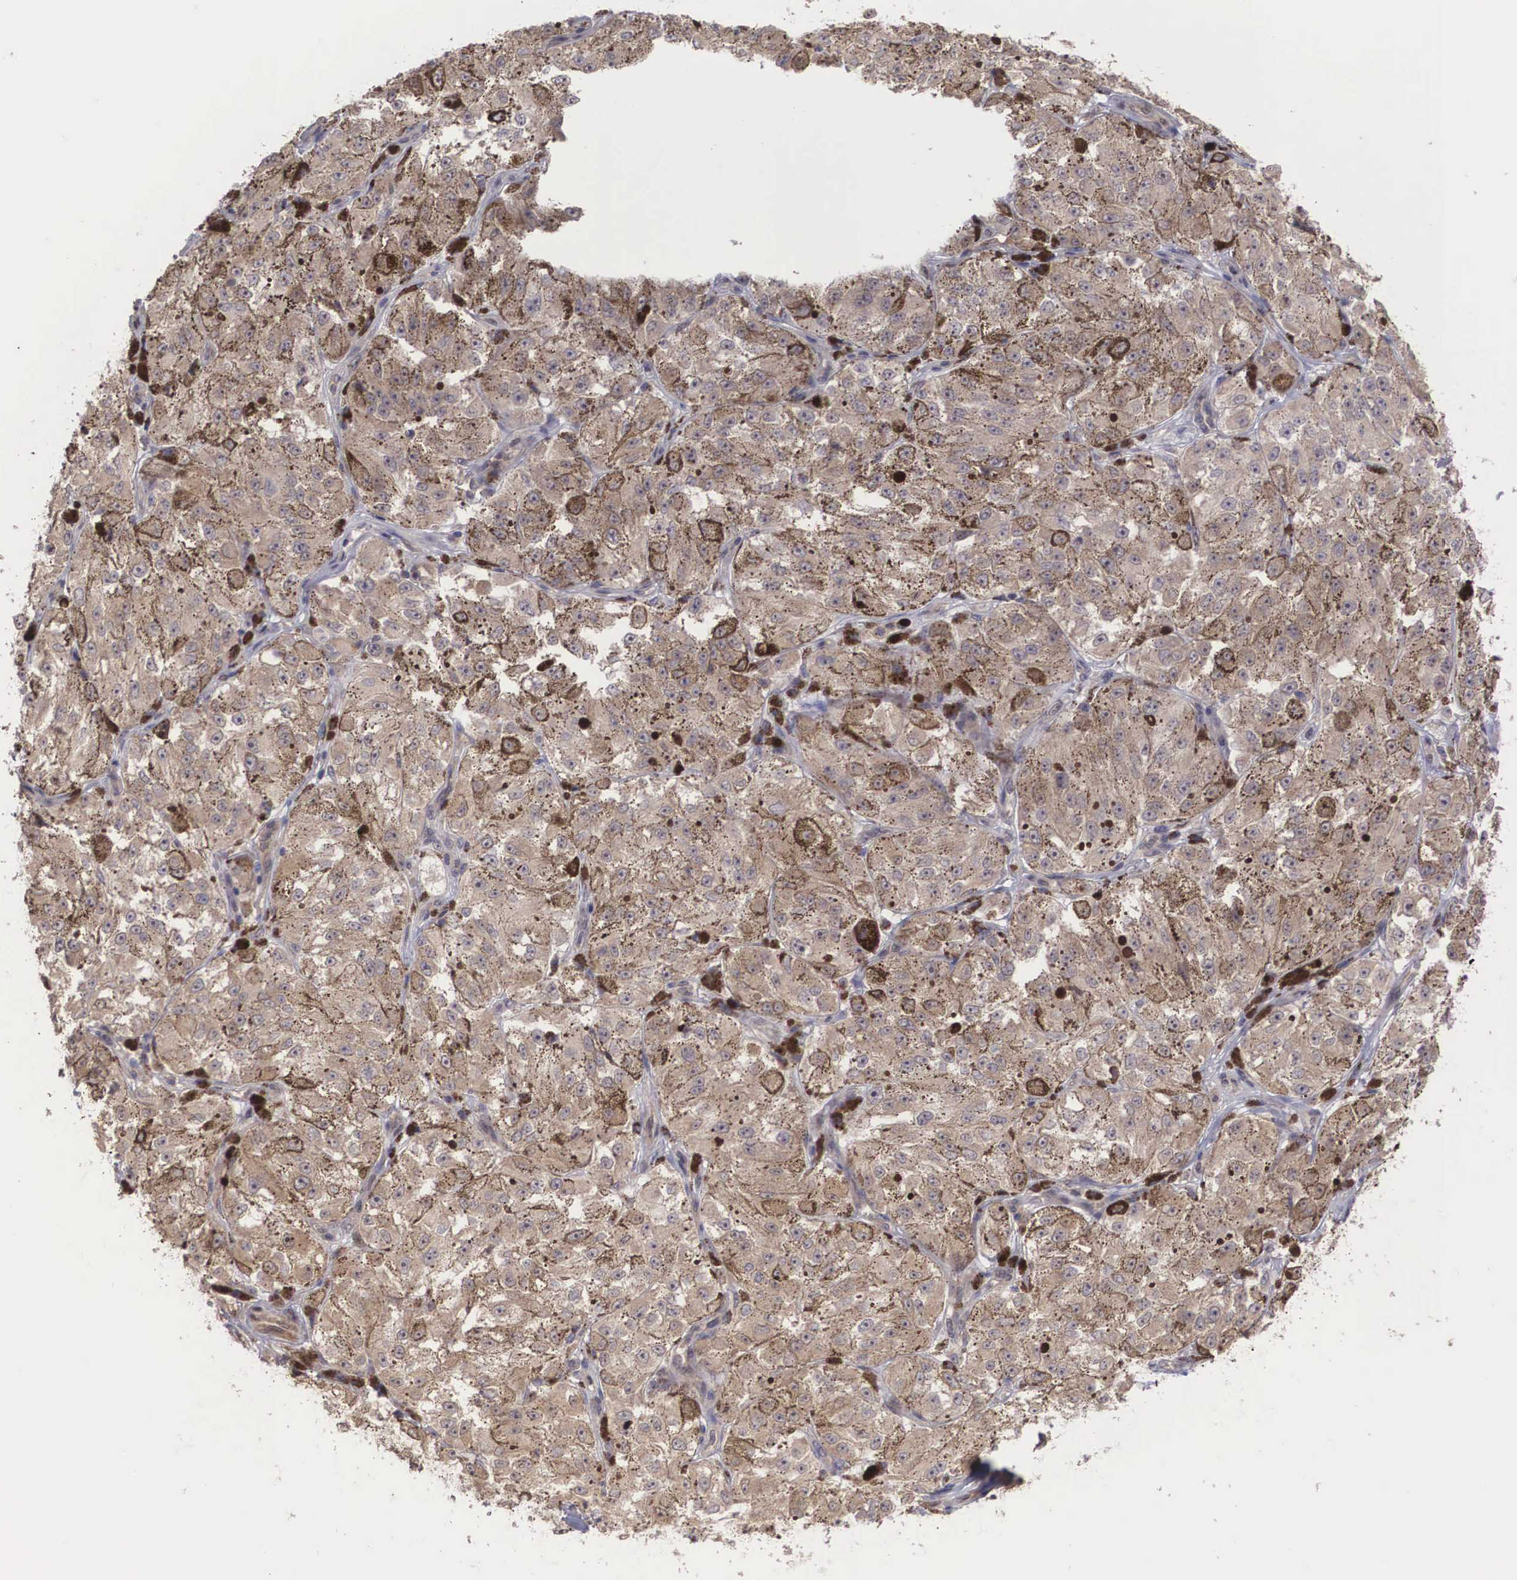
{"staining": {"intensity": "moderate", "quantity": ">75%", "location": "cytoplasmic/membranous,nuclear"}, "tissue": "melanoma", "cell_type": "Tumor cells", "image_type": "cancer", "snomed": [{"axis": "morphology", "description": "Malignant melanoma, NOS"}, {"axis": "topography", "description": "Skin"}], "caption": "Protein expression analysis of malignant melanoma demonstrates moderate cytoplasmic/membranous and nuclear staining in about >75% of tumor cells.", "gene": "DNAJB7", "patient": {"sex": "male", "age": 67}}